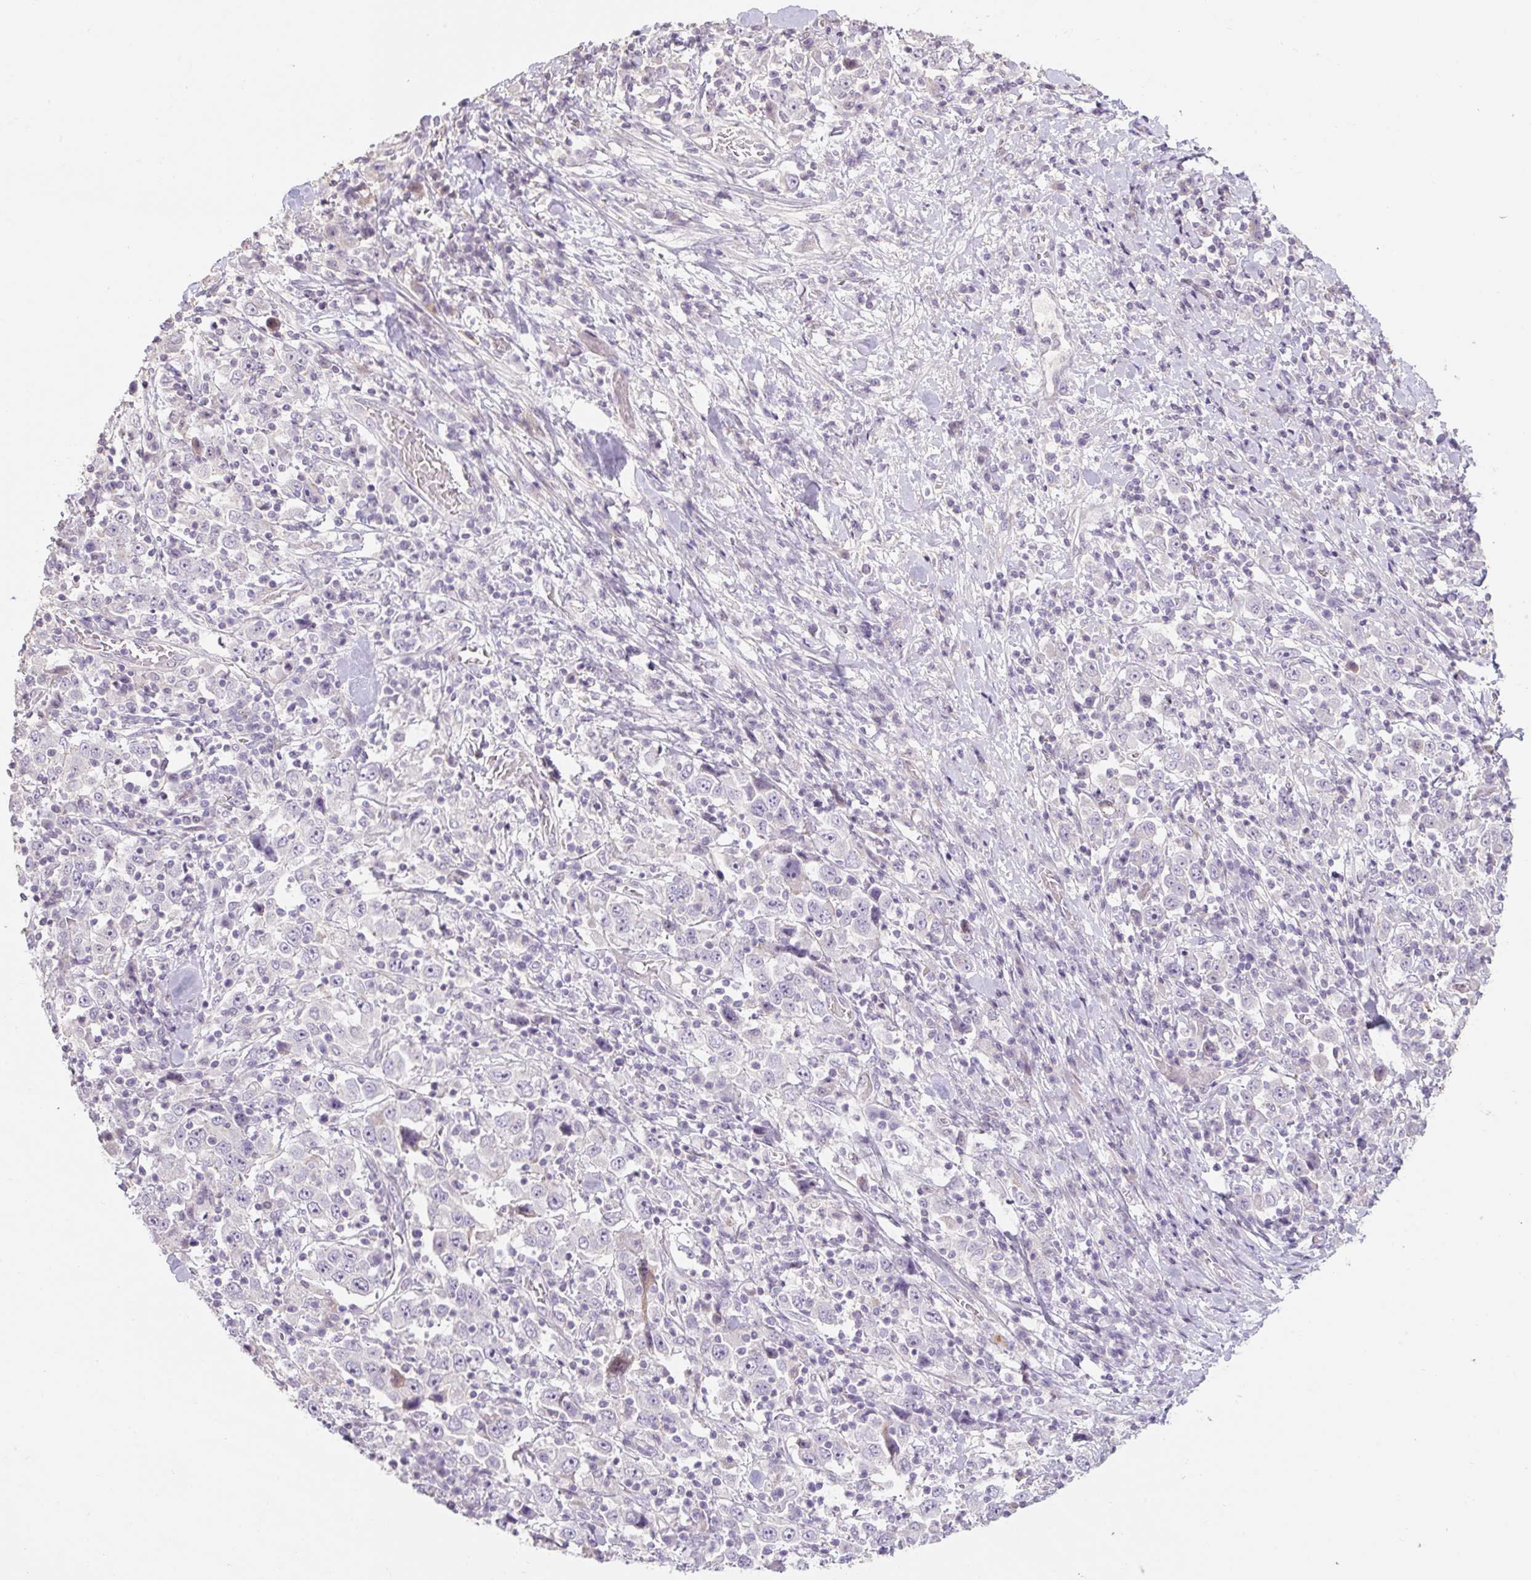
{"staining": {"intensity": "negative", "quantity": "none", "location": "none"}, "tissue": "stomach cancer", "cell_type": "Tumor cells", "image_type": "cancer", "snomed": [{"axis": "morphology", "description": "Normal tissue, NOS"}, {"axis": "morphology", "description": "Adenocarcinoma, NOS"}, {"axis": "topography", "description": "Stomach, upper"}, {"axis": "topography", "description": "Stomach"}], "caption": "Tumor cells are negative for brown protein staining in stomach cancer (adenocarcinoma).", "gene": "ZNF552", "patient": {"sex": "male", "age": 59}}